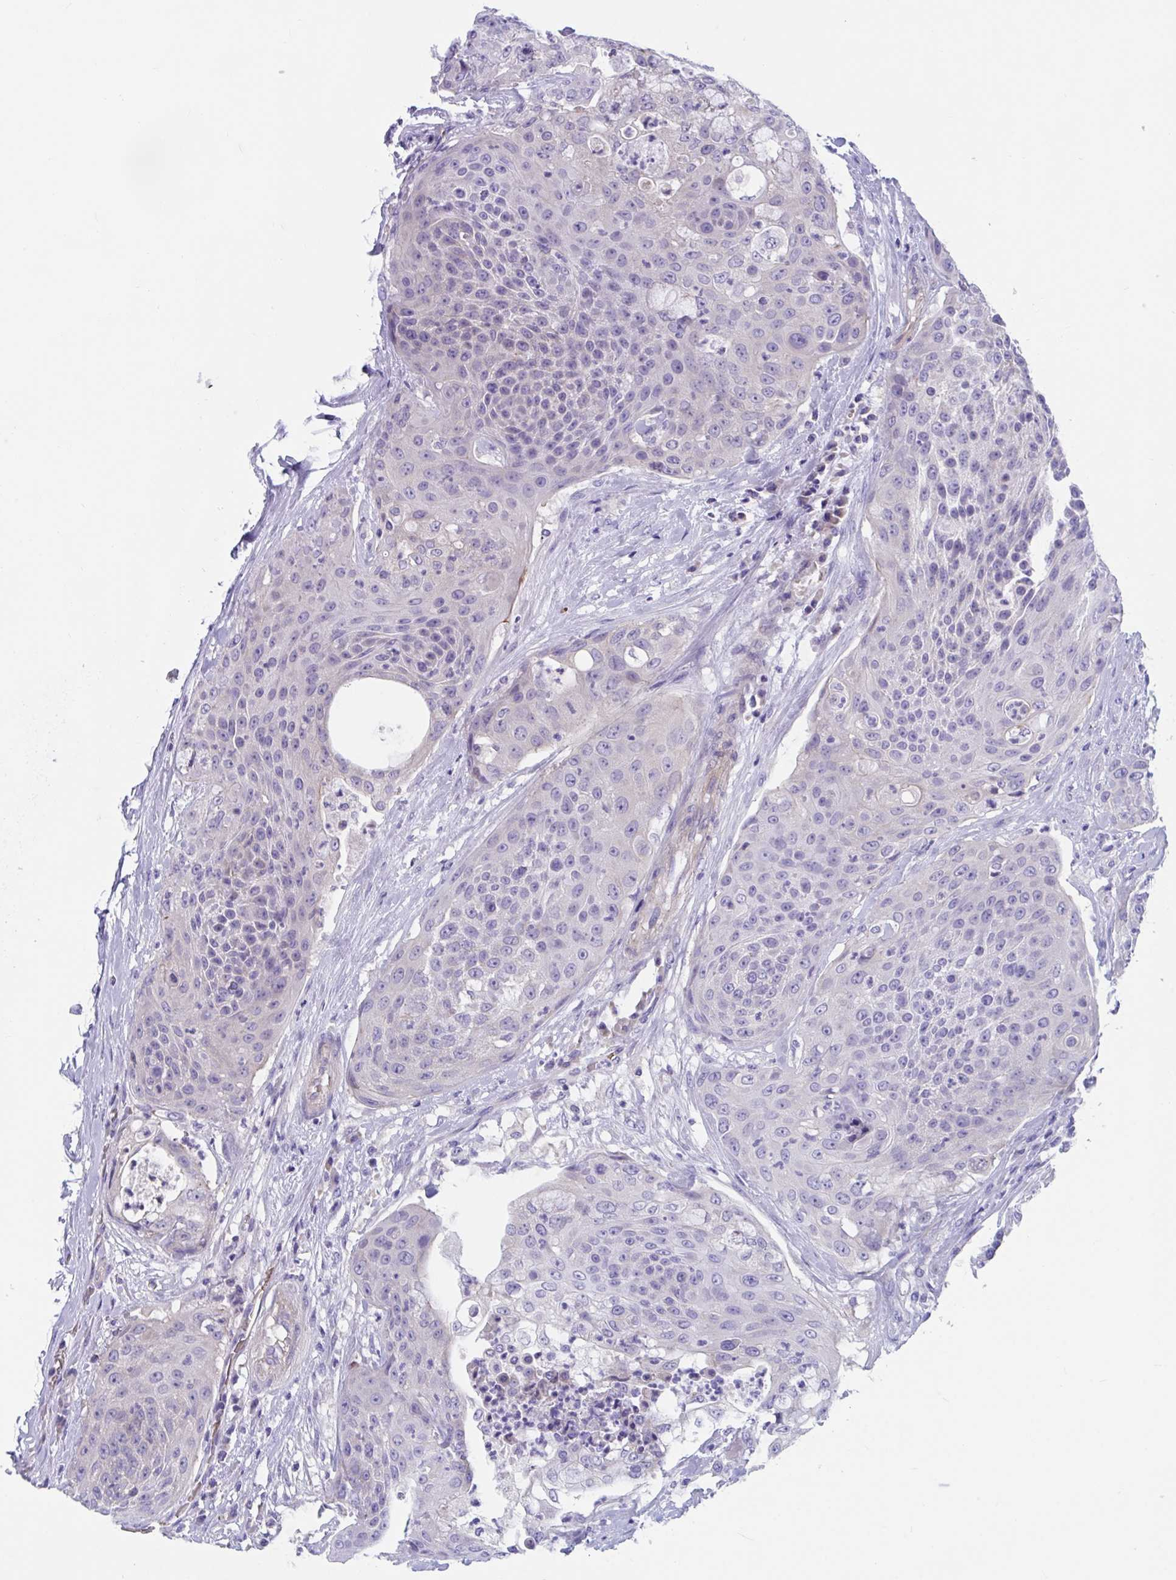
{"staining": {"intensity": "negative", "quantity": "none", "location": "none"}, "tissue": "urothelial cancer", "cell_type": "Tumor cells", "image_type": "cancer", "snomed": [{"axis": "morphology", "description": "Urothelial carcinoma, High grade"}, {"axis": "topography", "description": "Urinary bladder"}], "caption": "This is an immunohistochemistry photomicrograph of human urothelial cancer. There is no staining in tumor cells.", "gene": "TTC30B", "patient": {"sex": "female", "age": 63}}